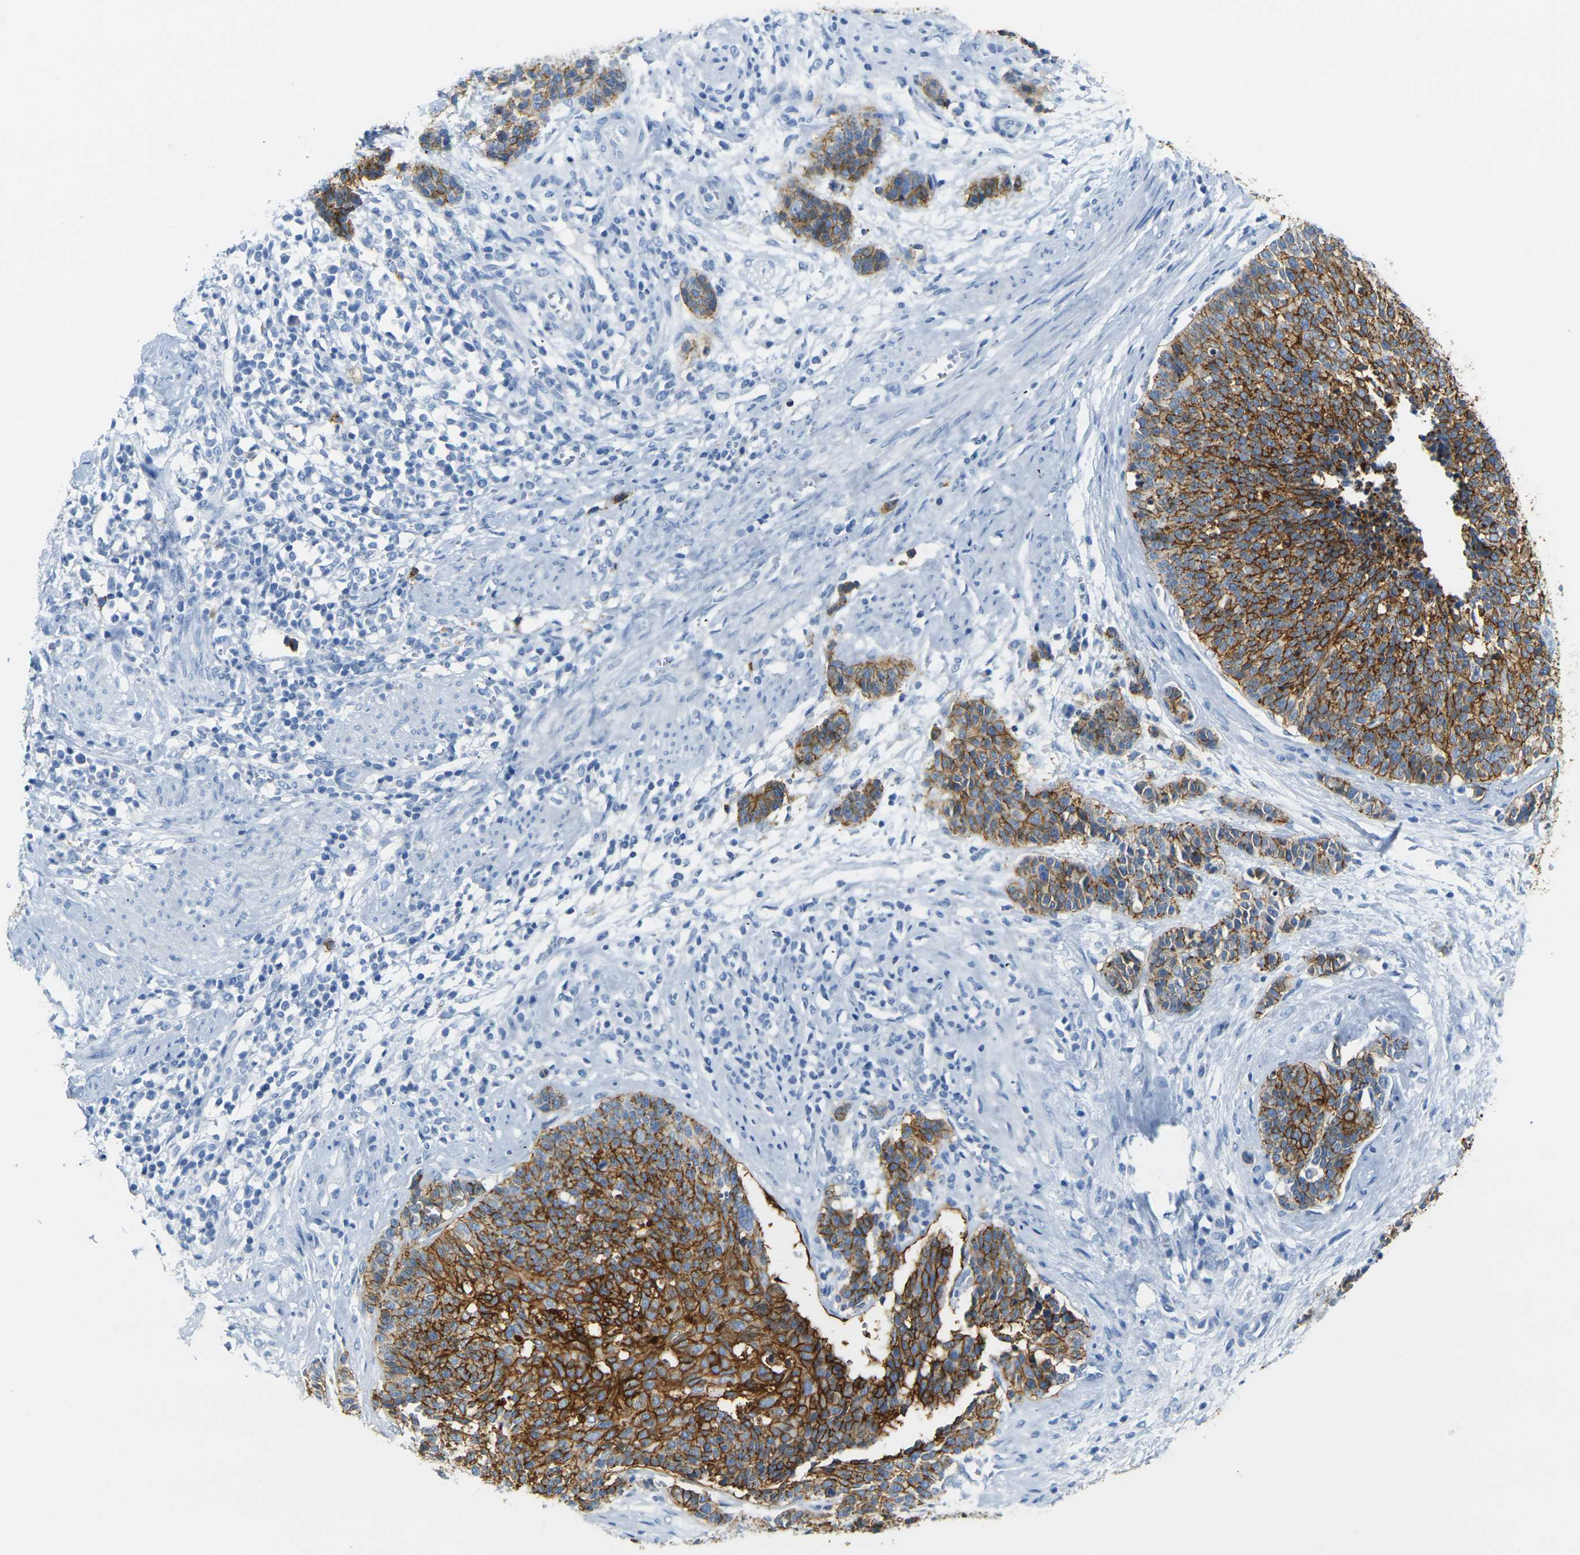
{"staining": {"intensity": "strong", "quantity": ">75%", "location": "cytoplasmic/membranous"}, "tissue": "cervical cancer", "cell_type": "Tumor cells", "image_type": "cancer", "snomed": [{"axis": "morphology", "description": "Squamous cell carcinoma, NOS"}, {"axis": "topography", "description": "Cervix"}], "caption": "Cervical squamous cell carcinoma tissue exhibits strong cytoplasmic/membranous expression in approximately >75% of tumor cells", "gene": "CLDN7", "patient": {"sex": "female", "age": 35}}